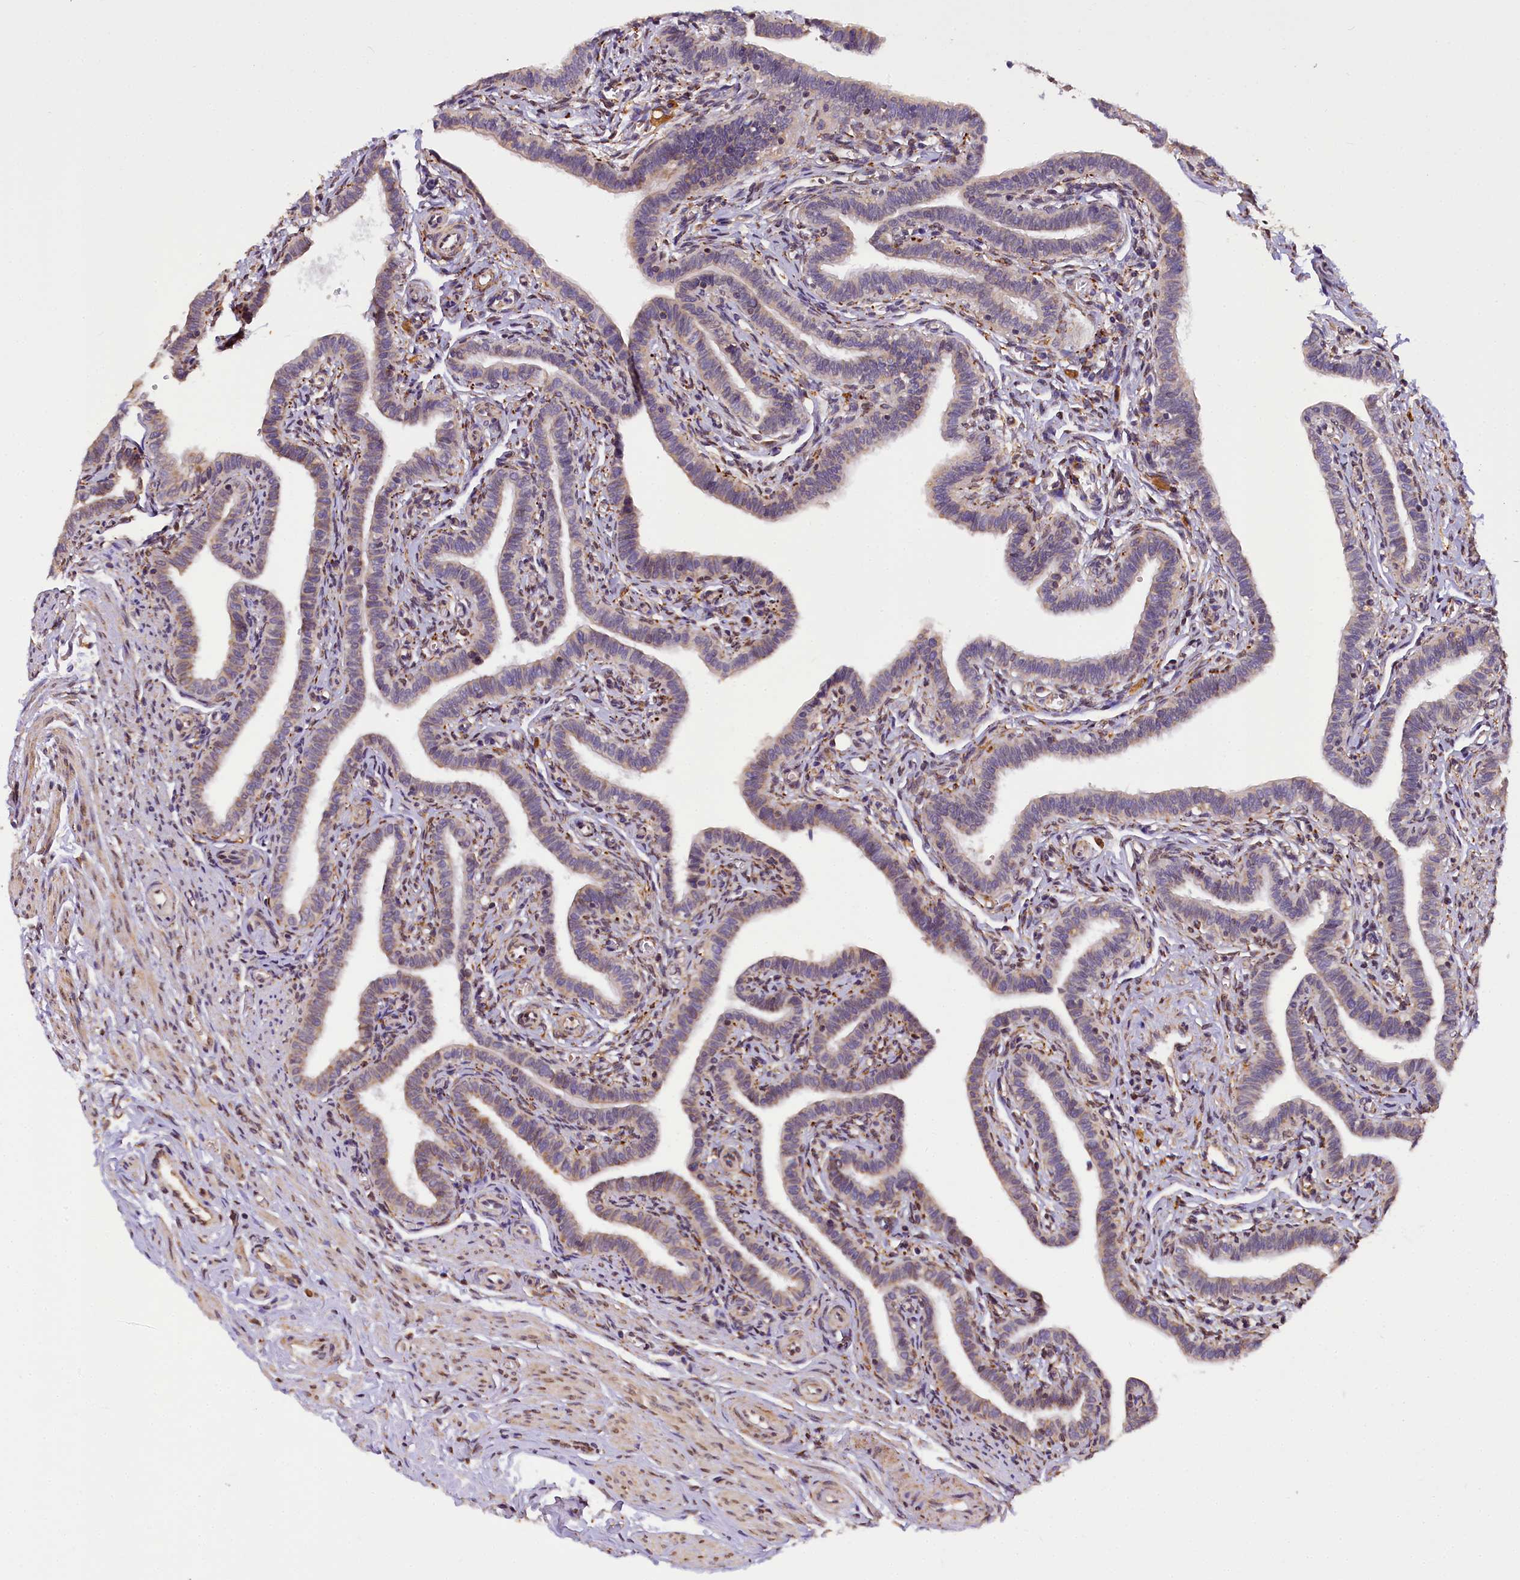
{"staining": {"intensity": "moderate", "quantity": "25%-75%", "location": "cytoplasmic/membranous"}, "tissue": "fallopian tube", "cell_type": "Glandular cells", "image_type": "normal", "snomed": [{"axis": "morphology", "description": "Normal tissue, NOS"}, {"axis": "topography", "description": "Fallopian tube"}], "caption": "High-magnification brightfield microscopy of benign fallopian tube stained with DAB (brown) and counterstained with hematoxylin (blue). glandular cells exhibit moderate cytoplasmic/membranous positivity is identified in about25%-75% of cells. The protein is stained brown, and the nuclei are stained in blue (DAB (3,3'-diaminobenzidine) IHC with brightfield microscopy, high magnification).", "gene": "SUPV3L1", "patient": {"sex": "female", "age": 36}}